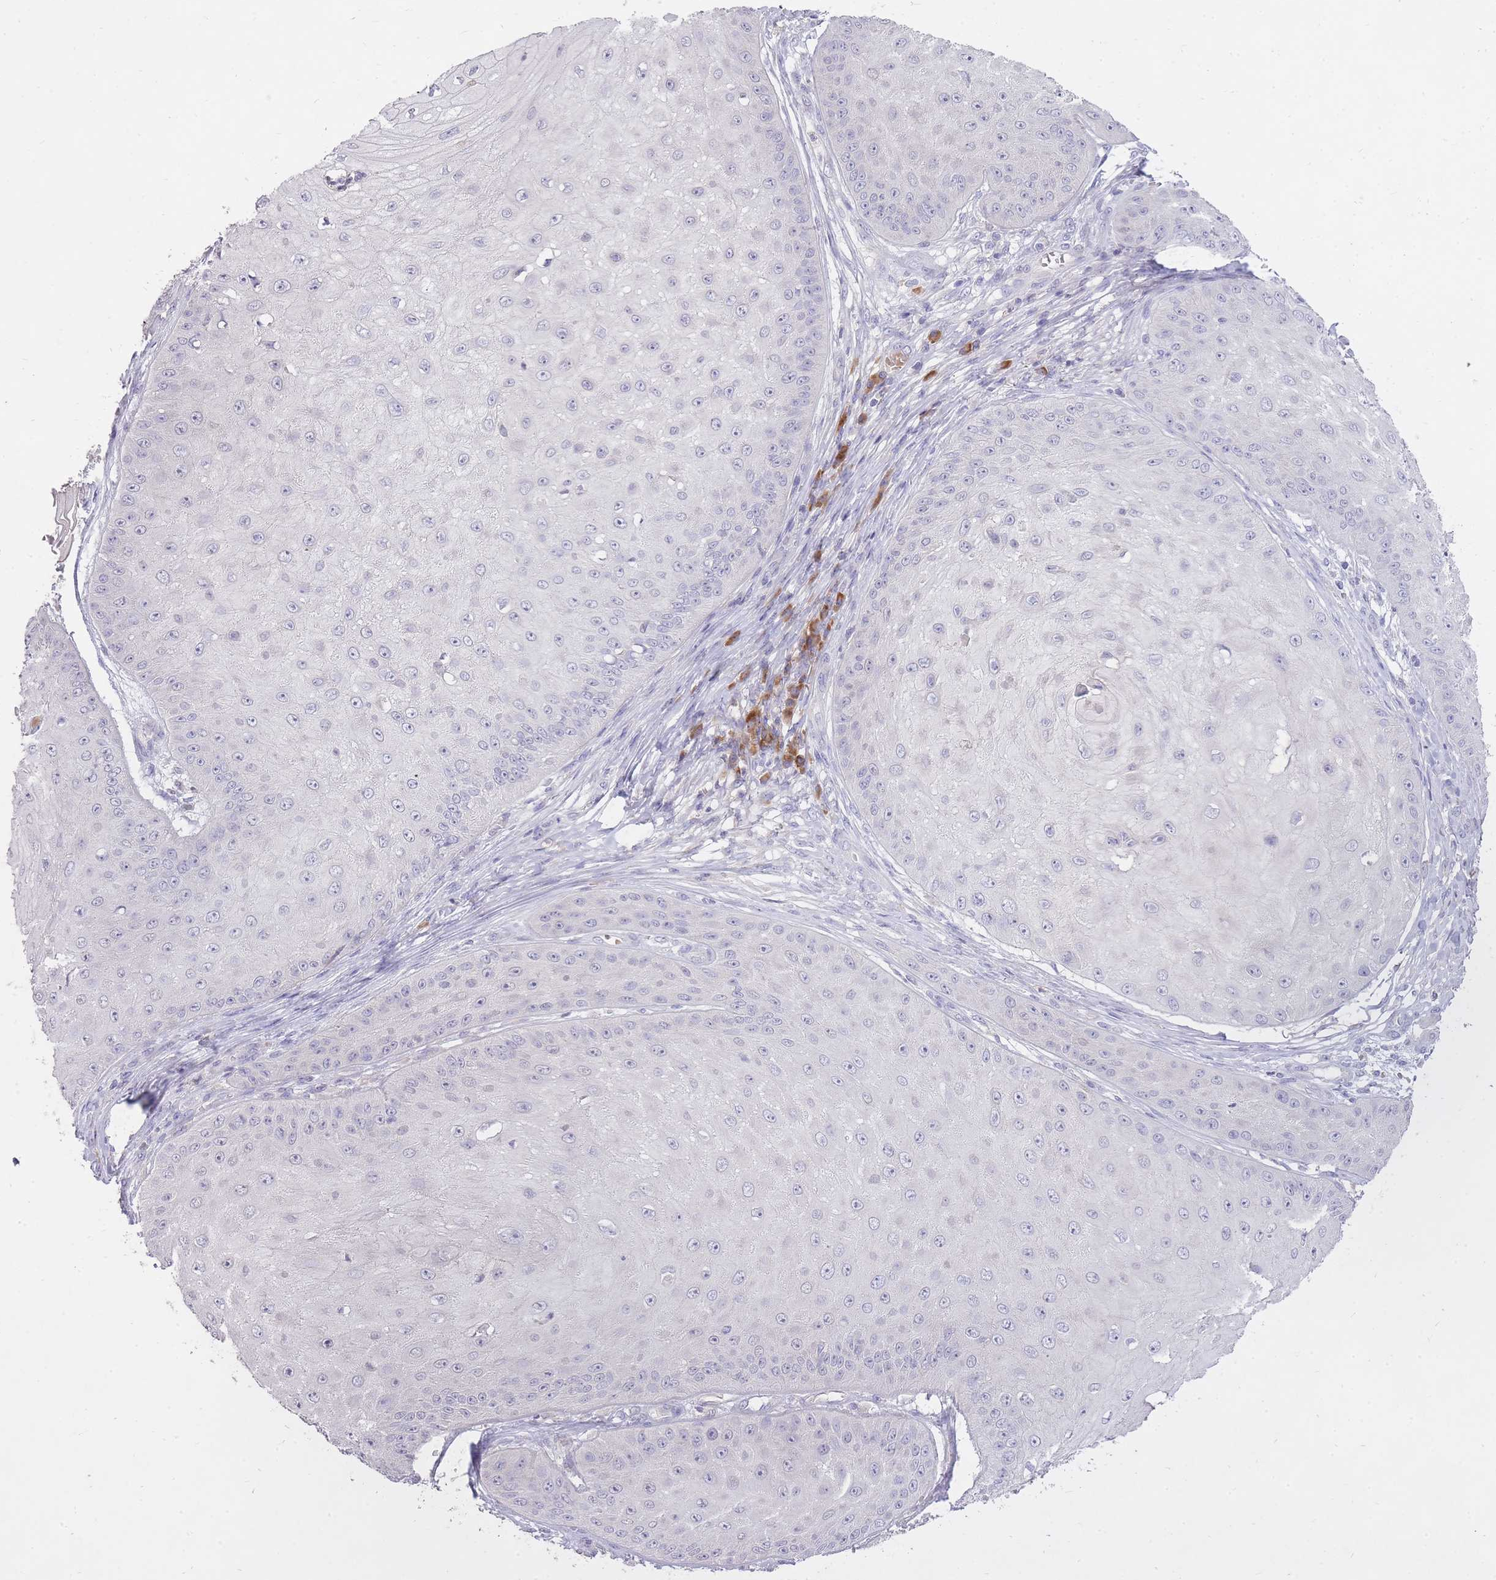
{"staining": {"intensity": "negative", "quantity": "none", "location": "none"}, "tissue": "skin cancer", "cell_type": "Tumor cells", "image_type": "cancer", "snomed": [{"axis": "morphology", "description": "Squamous cell carcinoma, NOS"}, {"axis": "topography", "description": "Skin"}], "caption": "High magnification brightfield microscopy of skin cancer (squamous cell carcinoma) stained with DAB (brown) and counterstained with hematoxylin (blue): tumor cells show no significant positivity.", "gene": "FRG2C", "patient": {"sex": "male", "age": 70}}